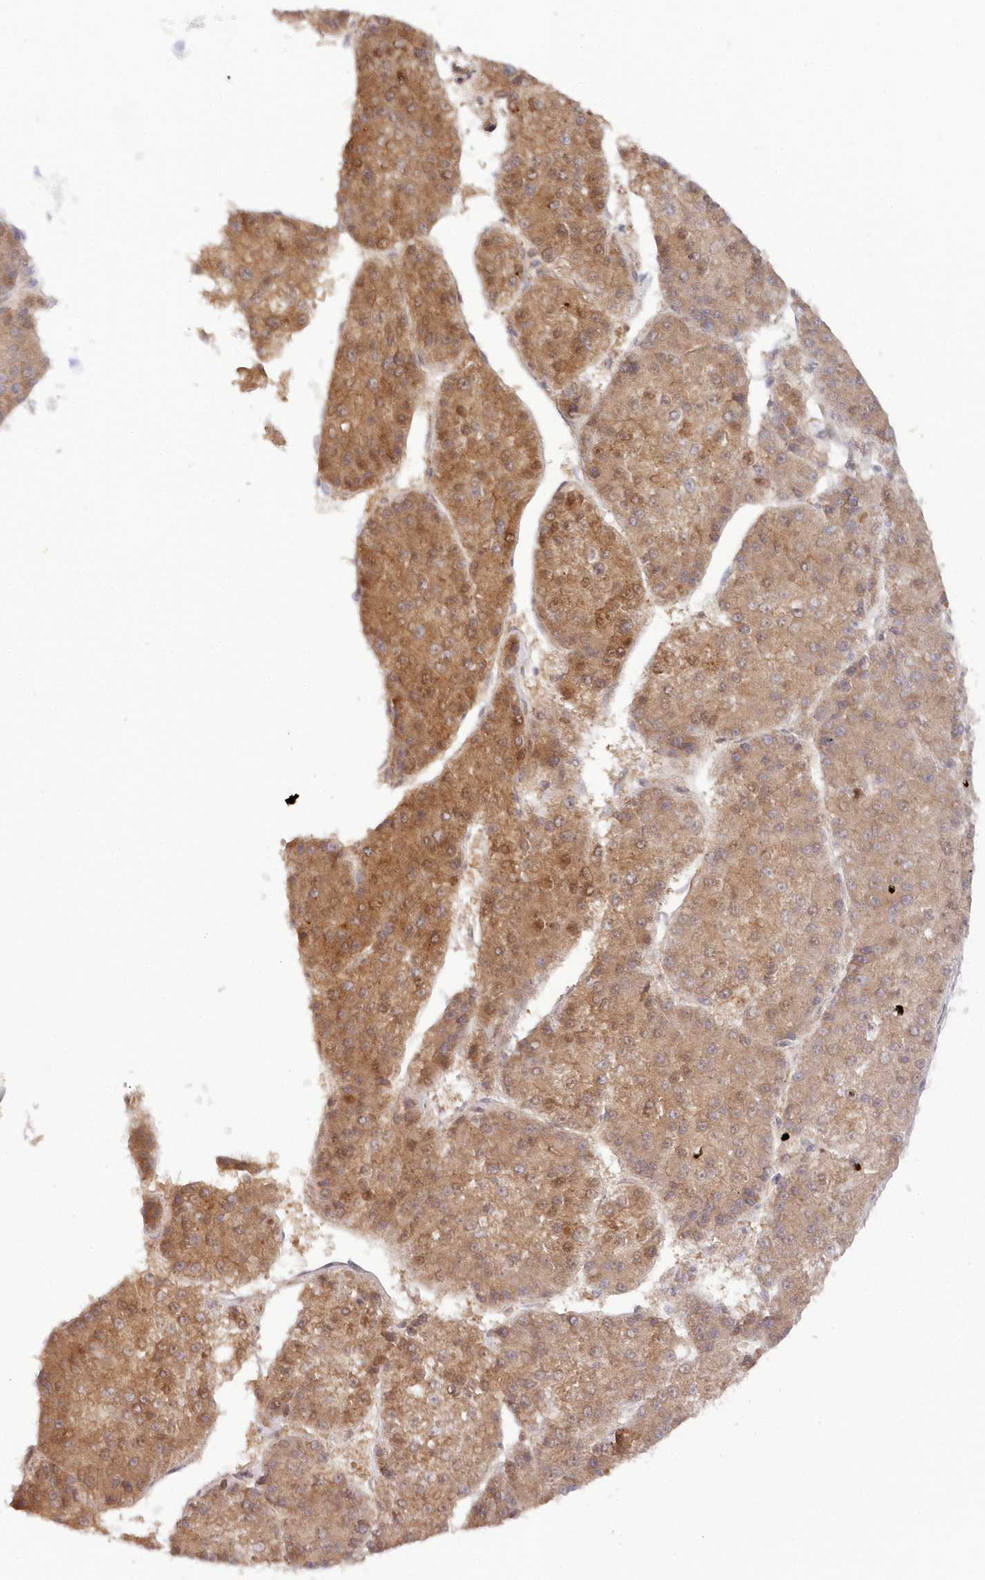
{"staining": {"intensity": "moderate", "quantity": ">75%", "location": "cytoplasmic/membranous,nuclear"}, "tissue": "liver cancer", "cell_type": "Tumor cells", "image_type": "cancer", "snomed": [{"axis": "morphology", "description": "Carcinoma, Hepatocellular, NOS"}, {"axis": "topography", "description": "Liver"}], "caption": "Immunohistochemical staining of liver hepatocellular carcinoma demonstrates medium levels of moderate cytoplasmic/membranous and nuclear protein expression in approximately >75% of tumor cells. Immunohistochemistry (ihc) stains the protein in brown and the nuclei are stained blue.", "gene": "GBE1", "patient": {"sex": "female", "age": 73}}